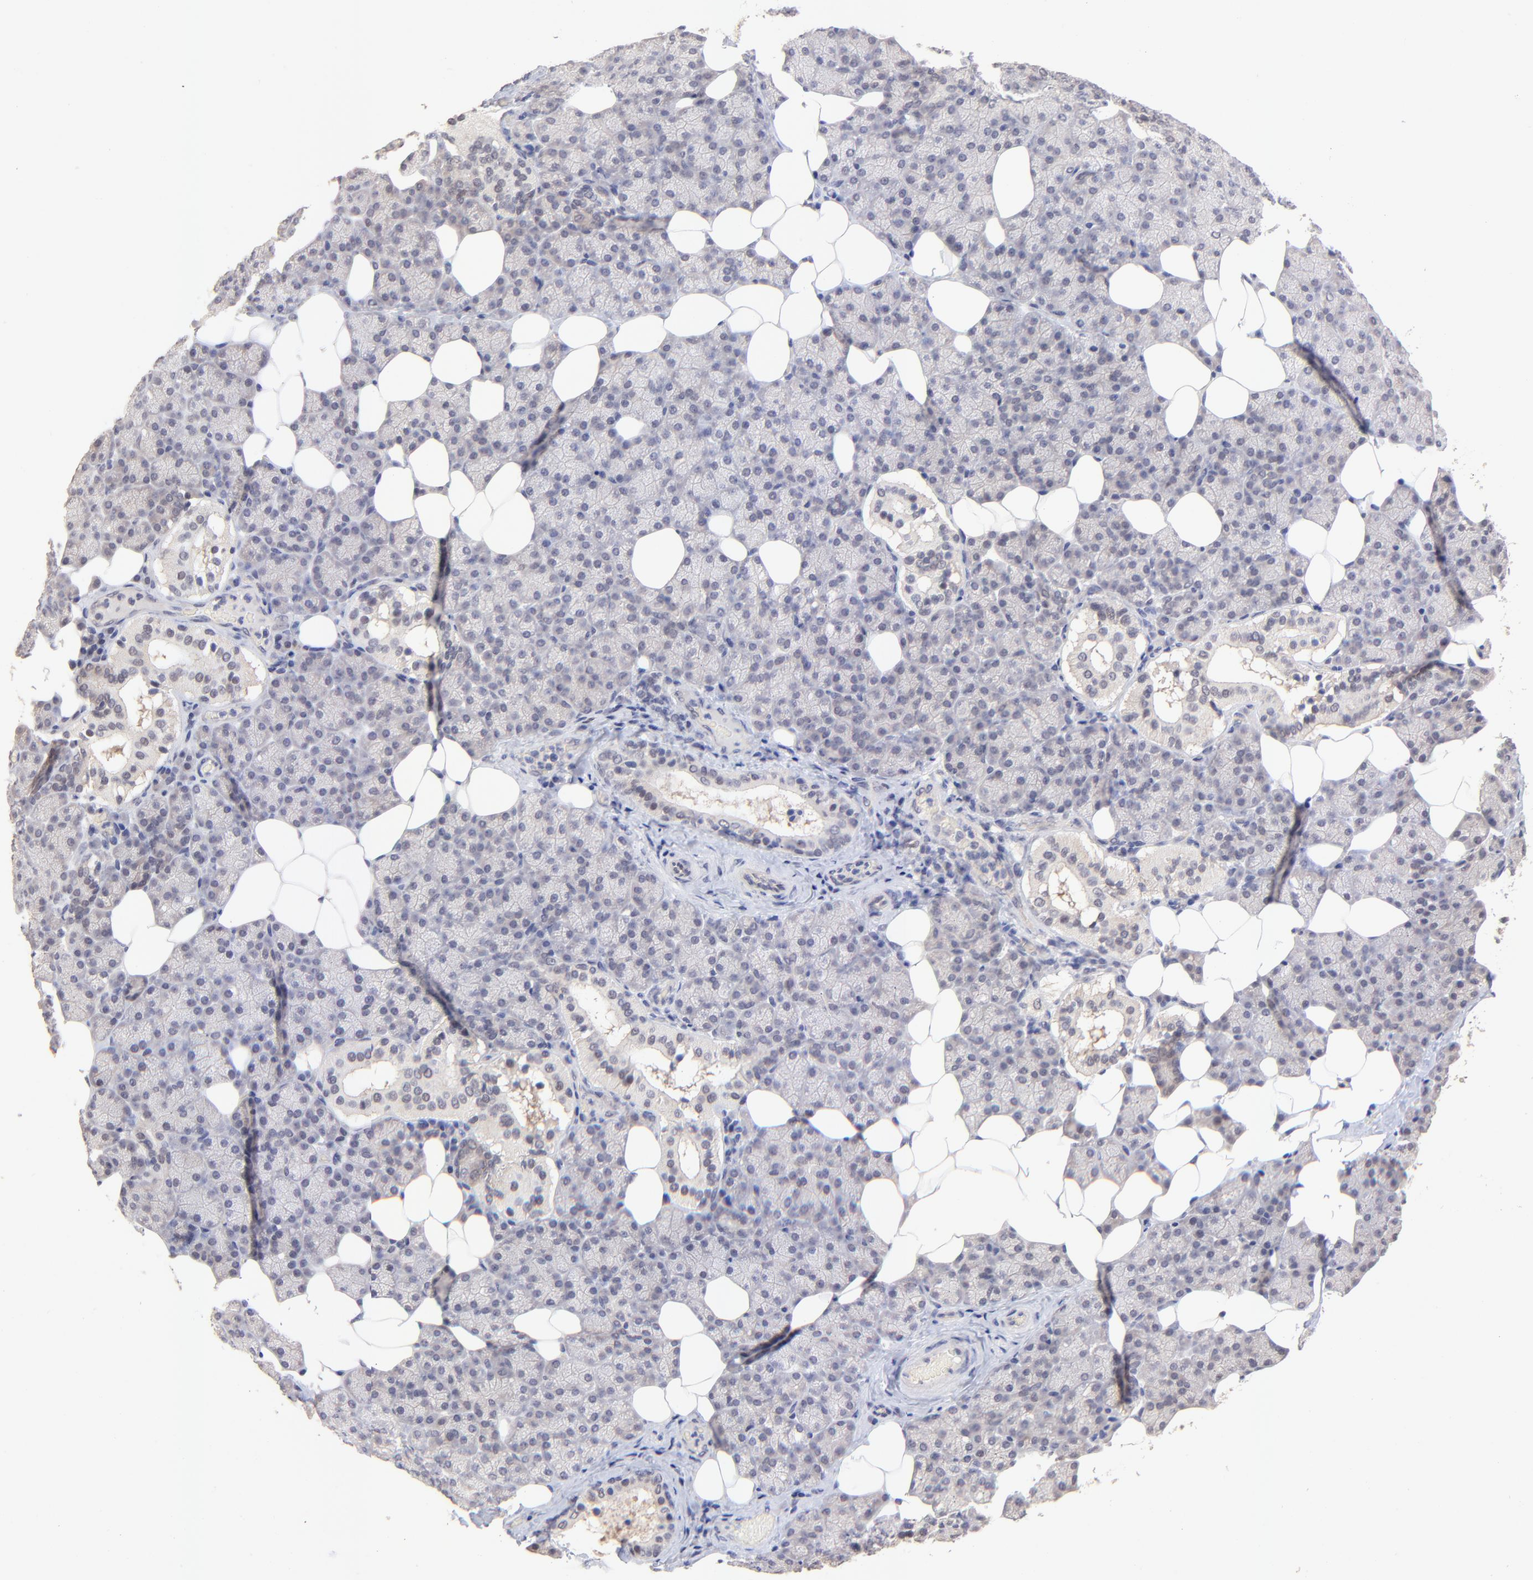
{"staining": {"intensity": "negative", "quantity": "none", "location": "none"}, "tissue": "salivary gland", "cell_type": "Glandular cells", "image_type": "normal", "snomed": [{"axis": "morphology", "description": "Normal tissue, NOS"}, {"axis": "topography", "description": "Lymph node"}, {"axis": "topography", "description": "Salivary gland"}], "caption": "An image of human salivary gland is negative for staining in glandular cells.", "gene": "ZNF747", "patient": {"sex": "male", "age": 8}}